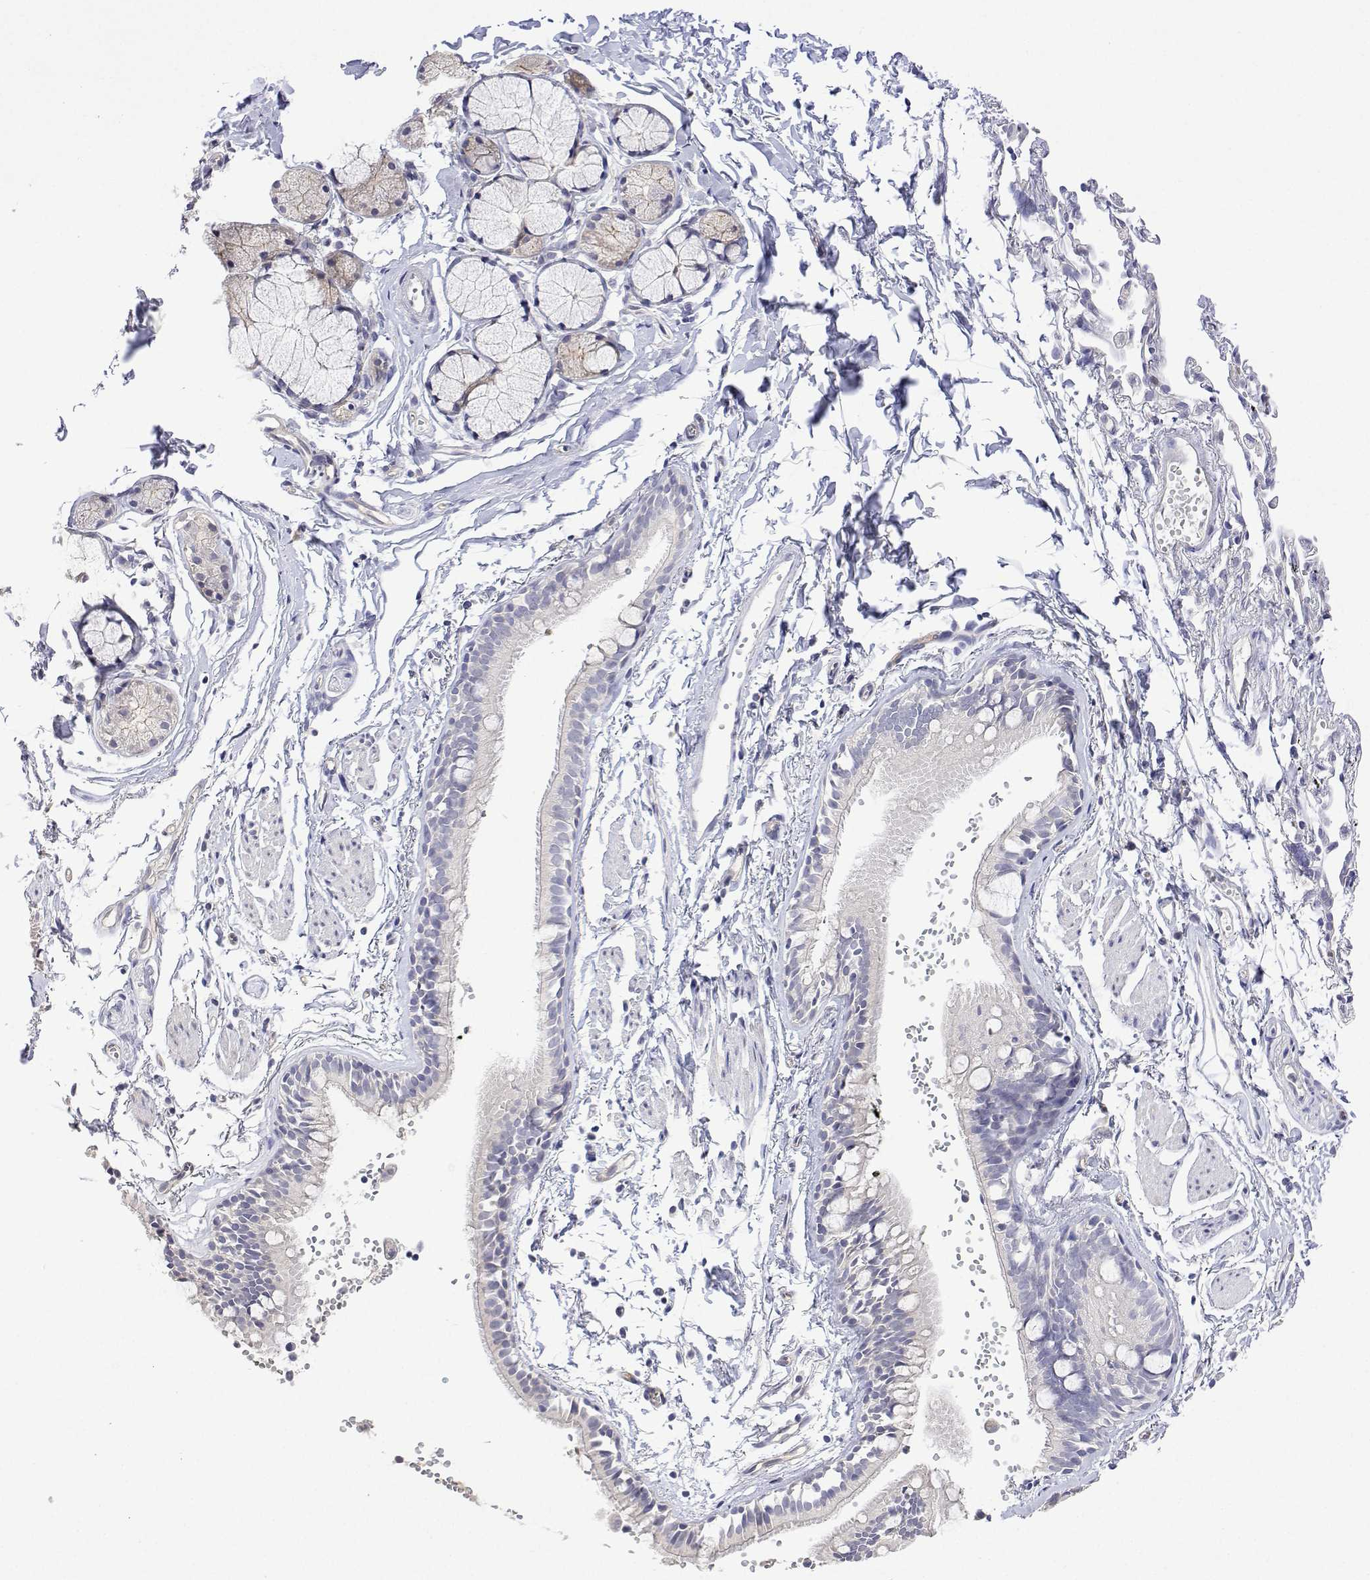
{"staining": {"intensity": "negative", "quantity": "none", "location": "none"}, "tissue": "bronchus", "cell_type": "Respiratory epithelial cells", "image_type": "normal", "snomed": [{"axis": "morphology", "description": "Normal tissue, NOS"}, {"axis": "topography", "description": "Cartilage tissue"}, {"axis": "topography", "description": "Bronchus"}], "caption": "Normal bronchus was stained to show a protein in brown. There is no significant expression in respiratory epithelial cells. The staining was performed using DAB to visualize the protein expression in brown, while the nuclei were stained in blue with hematoxylin (Magnification: 20x).", "gene": "PLCB1", "patient": {"sex": "female", "age": 59}}